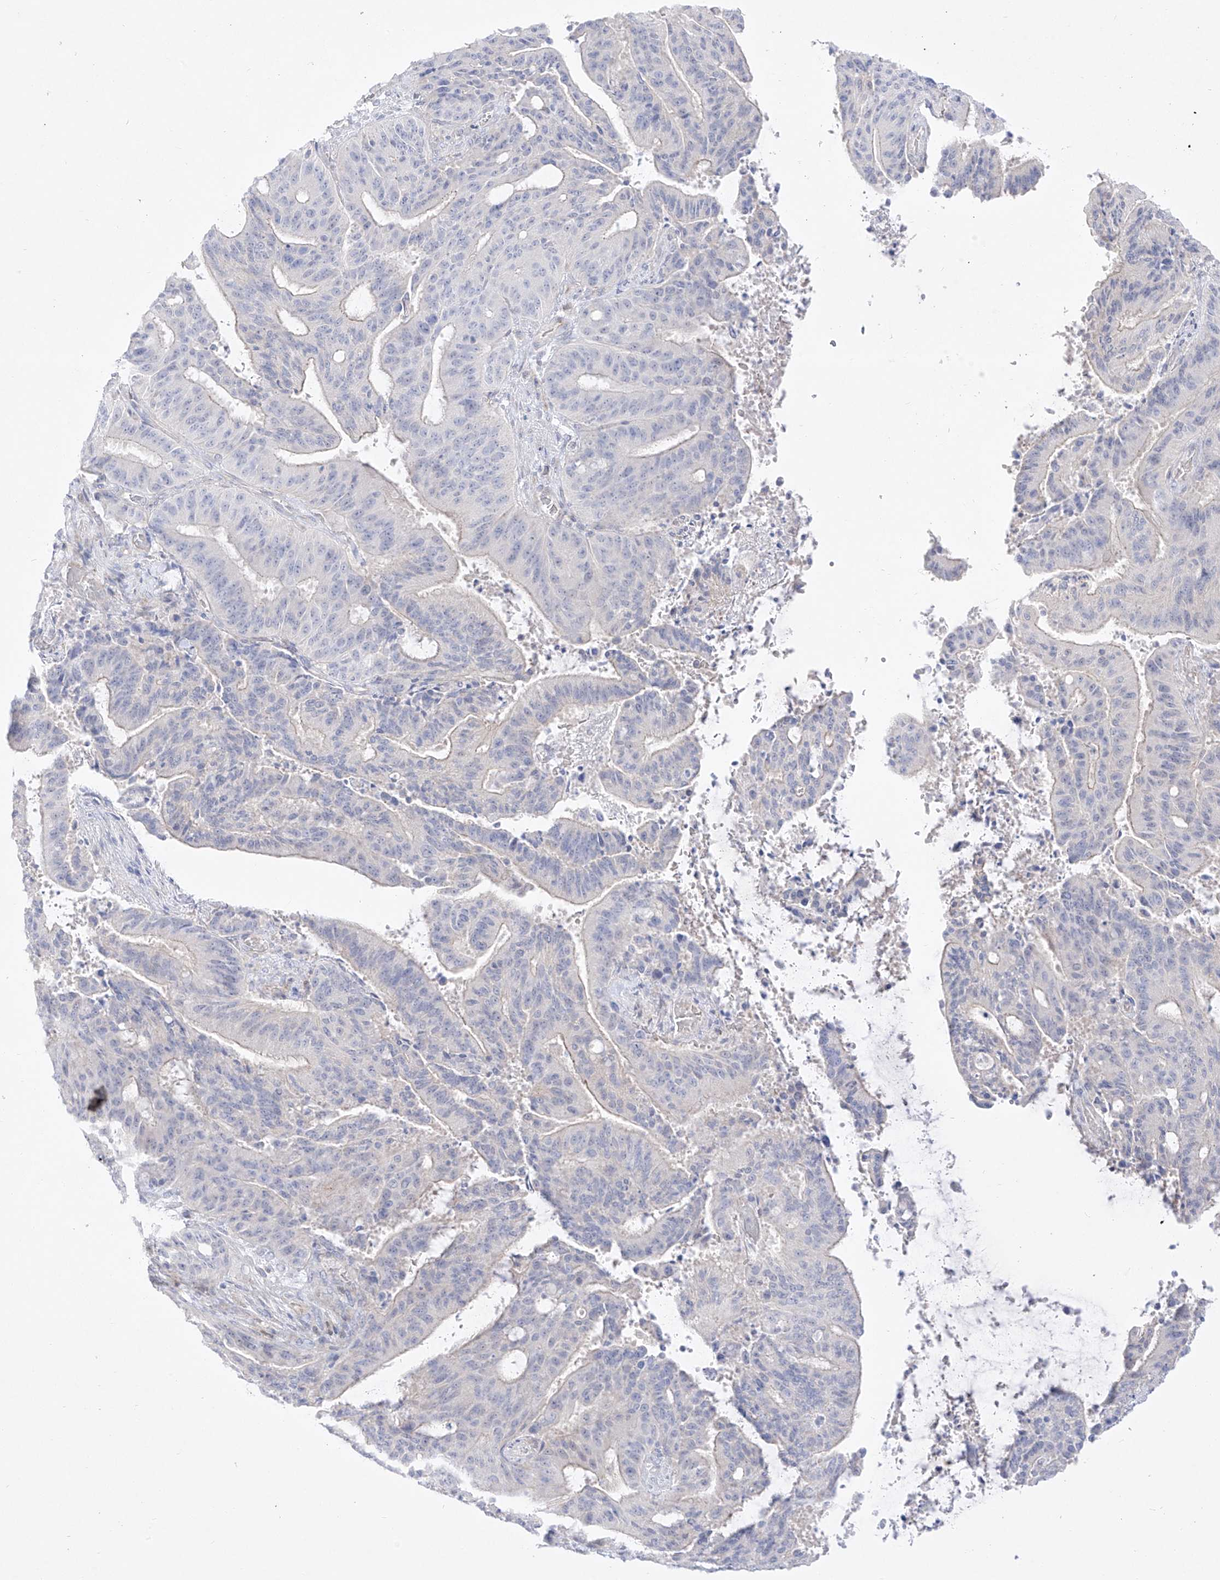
{"staining": {"intensity": "negative", "quantity": "none", "location": "none"}, "tissue": "liver cancer", "cell_type": "Tumor cells", "image_type": "cancer", "snomed": [{"axis": "morphology", "description": "Normal tissue, NOS"}, {"axis": "morphology", "description": "Cholangiocarcinoma"}, {"axis": "topography", "description": "Liver"}, {"axis": "topography", "description": "Peripheral nerve tissue"}], "caption": "This is an immunohistochemistry micrograph of liver cancer. There is no positivity in tumor cells.", "gene": "DMKN", "patient": {"sex": "female", "age": 73}}